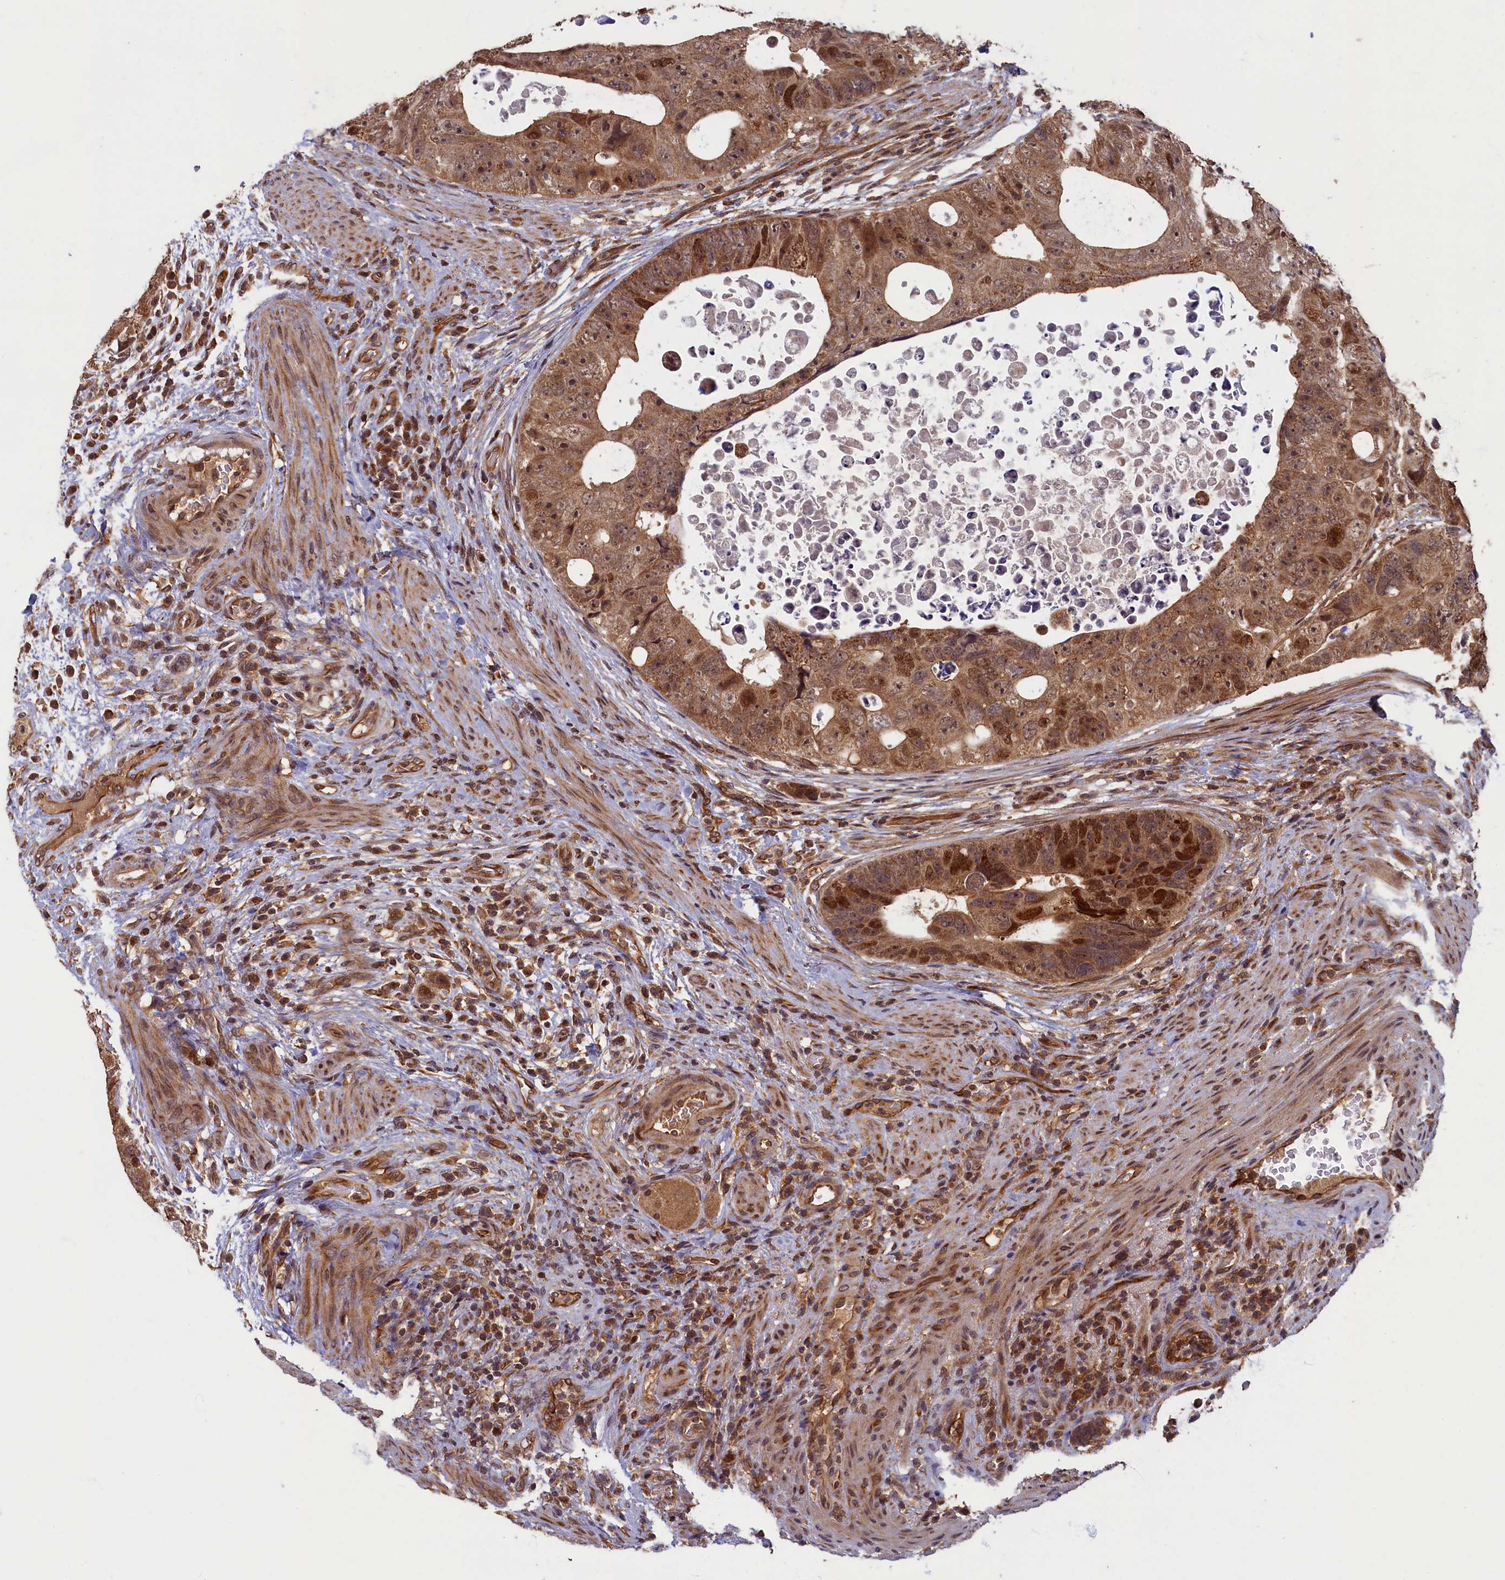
{"staining": {"intensity": "strong", "quantity": ">75%", "location": "cytoplasmic/membranous,nuclear"}, "tissue": "colorectal cancer", "cell_type": "Tumor cells", "image_type": "cancer", "snomed": [{"axis": "morphology", "description": "Adenocarcinoma, NOS"}, {"axis": "topography", "description": "Rectum"}], "caption": "Brown immunohistochemical staining in colorectal cancer shows strong cytoplasmic/membranous and nuclear expression in approximately >75% of tumor cells. The protein of interest is stained brown, and the nuclei are stained in blue (DAB (3,3'-diaminobenzidine) IHC with brightfield microscopy, high magnification).", "gene": "BRCA1", "patient": {"sex": "male", "age": 59}}